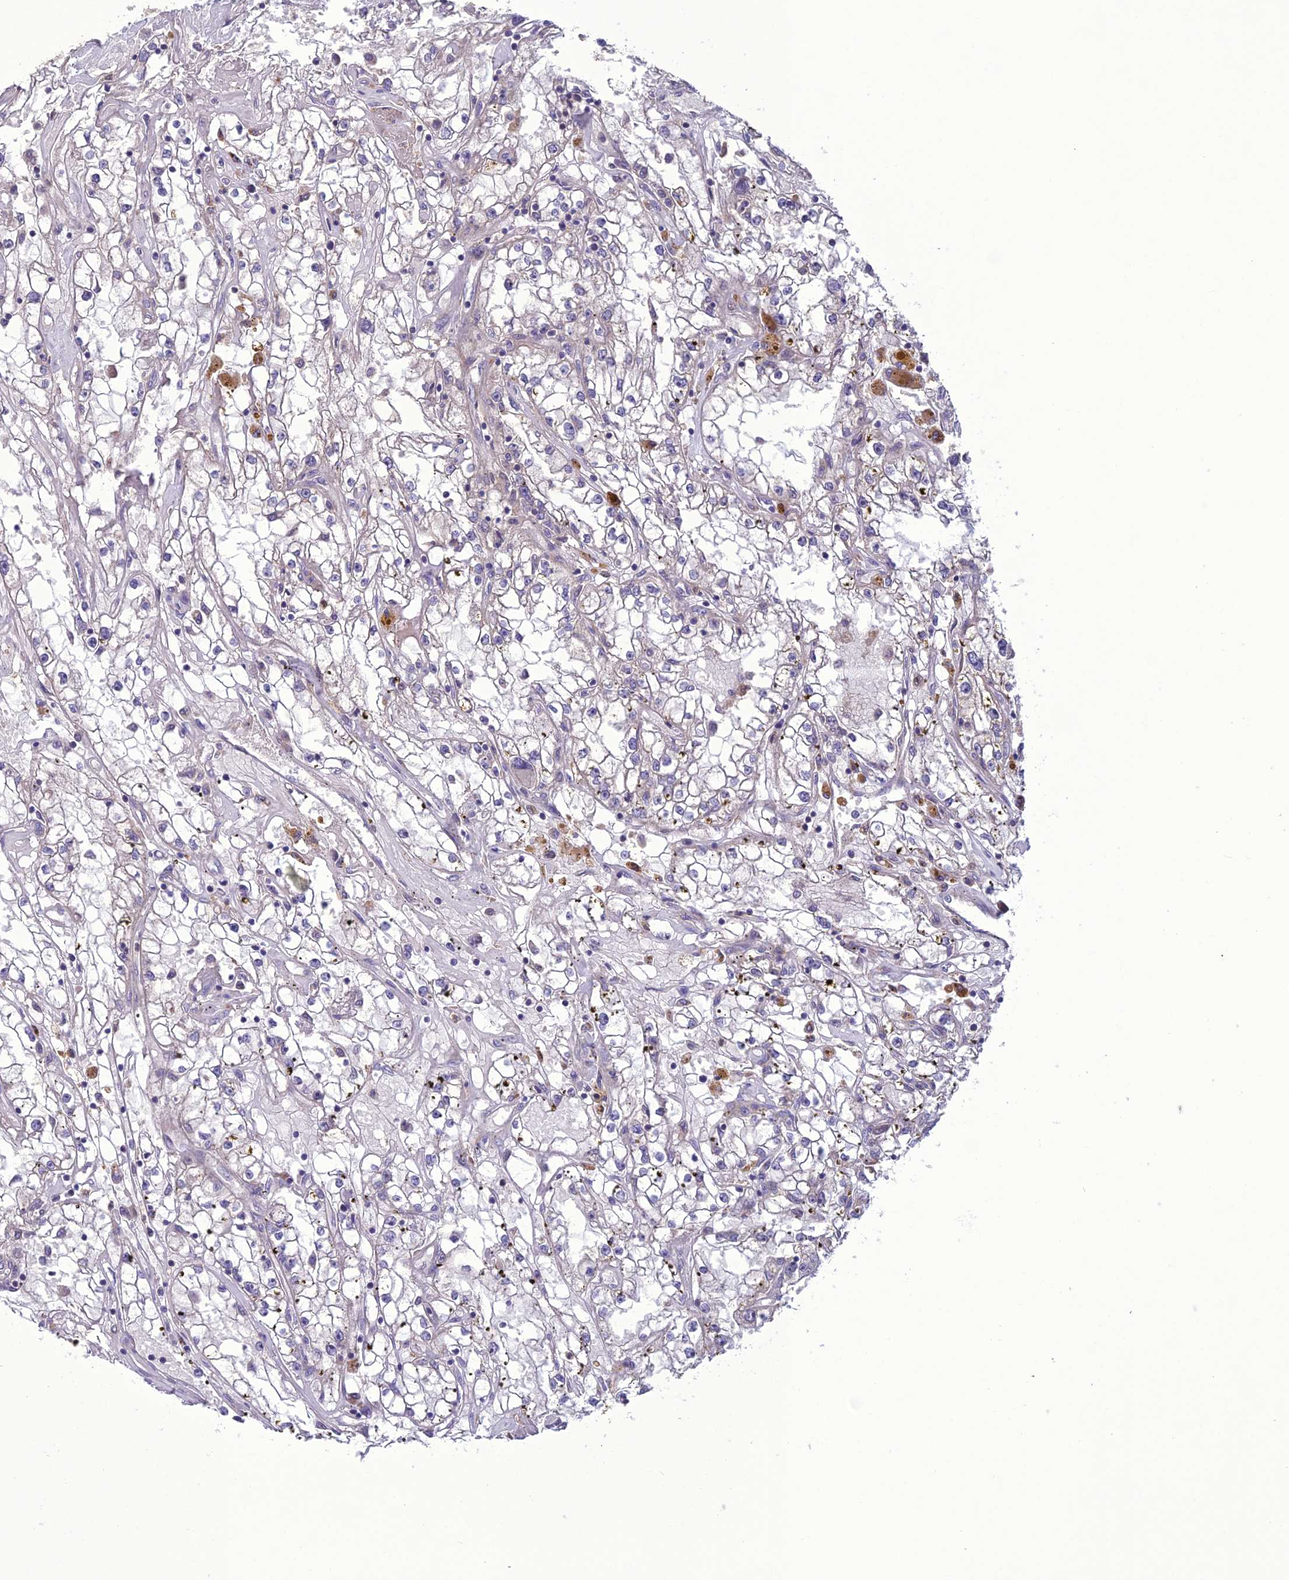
{"staining": {"intensity": "negative", "quantity": "none", "location": "none"}, "tissue": "renal cancer", "cell_type": "Tumor cells", "image_type": "cancer", "snomed": [{"axis": "morphology", "description": "Adenocarcinoma, NOS"}, {"axis": "topography", "description": "Kidney"}], "caption": "A high-resolution image shows immunohistochemistry staining of renal cancer, which exhibits no significant expression in tumor cells. (DAB immunohistochemistry (IHC), high magnification).", "gene": "C2orf76", "patient": {"sex": "male", "age": 56}}